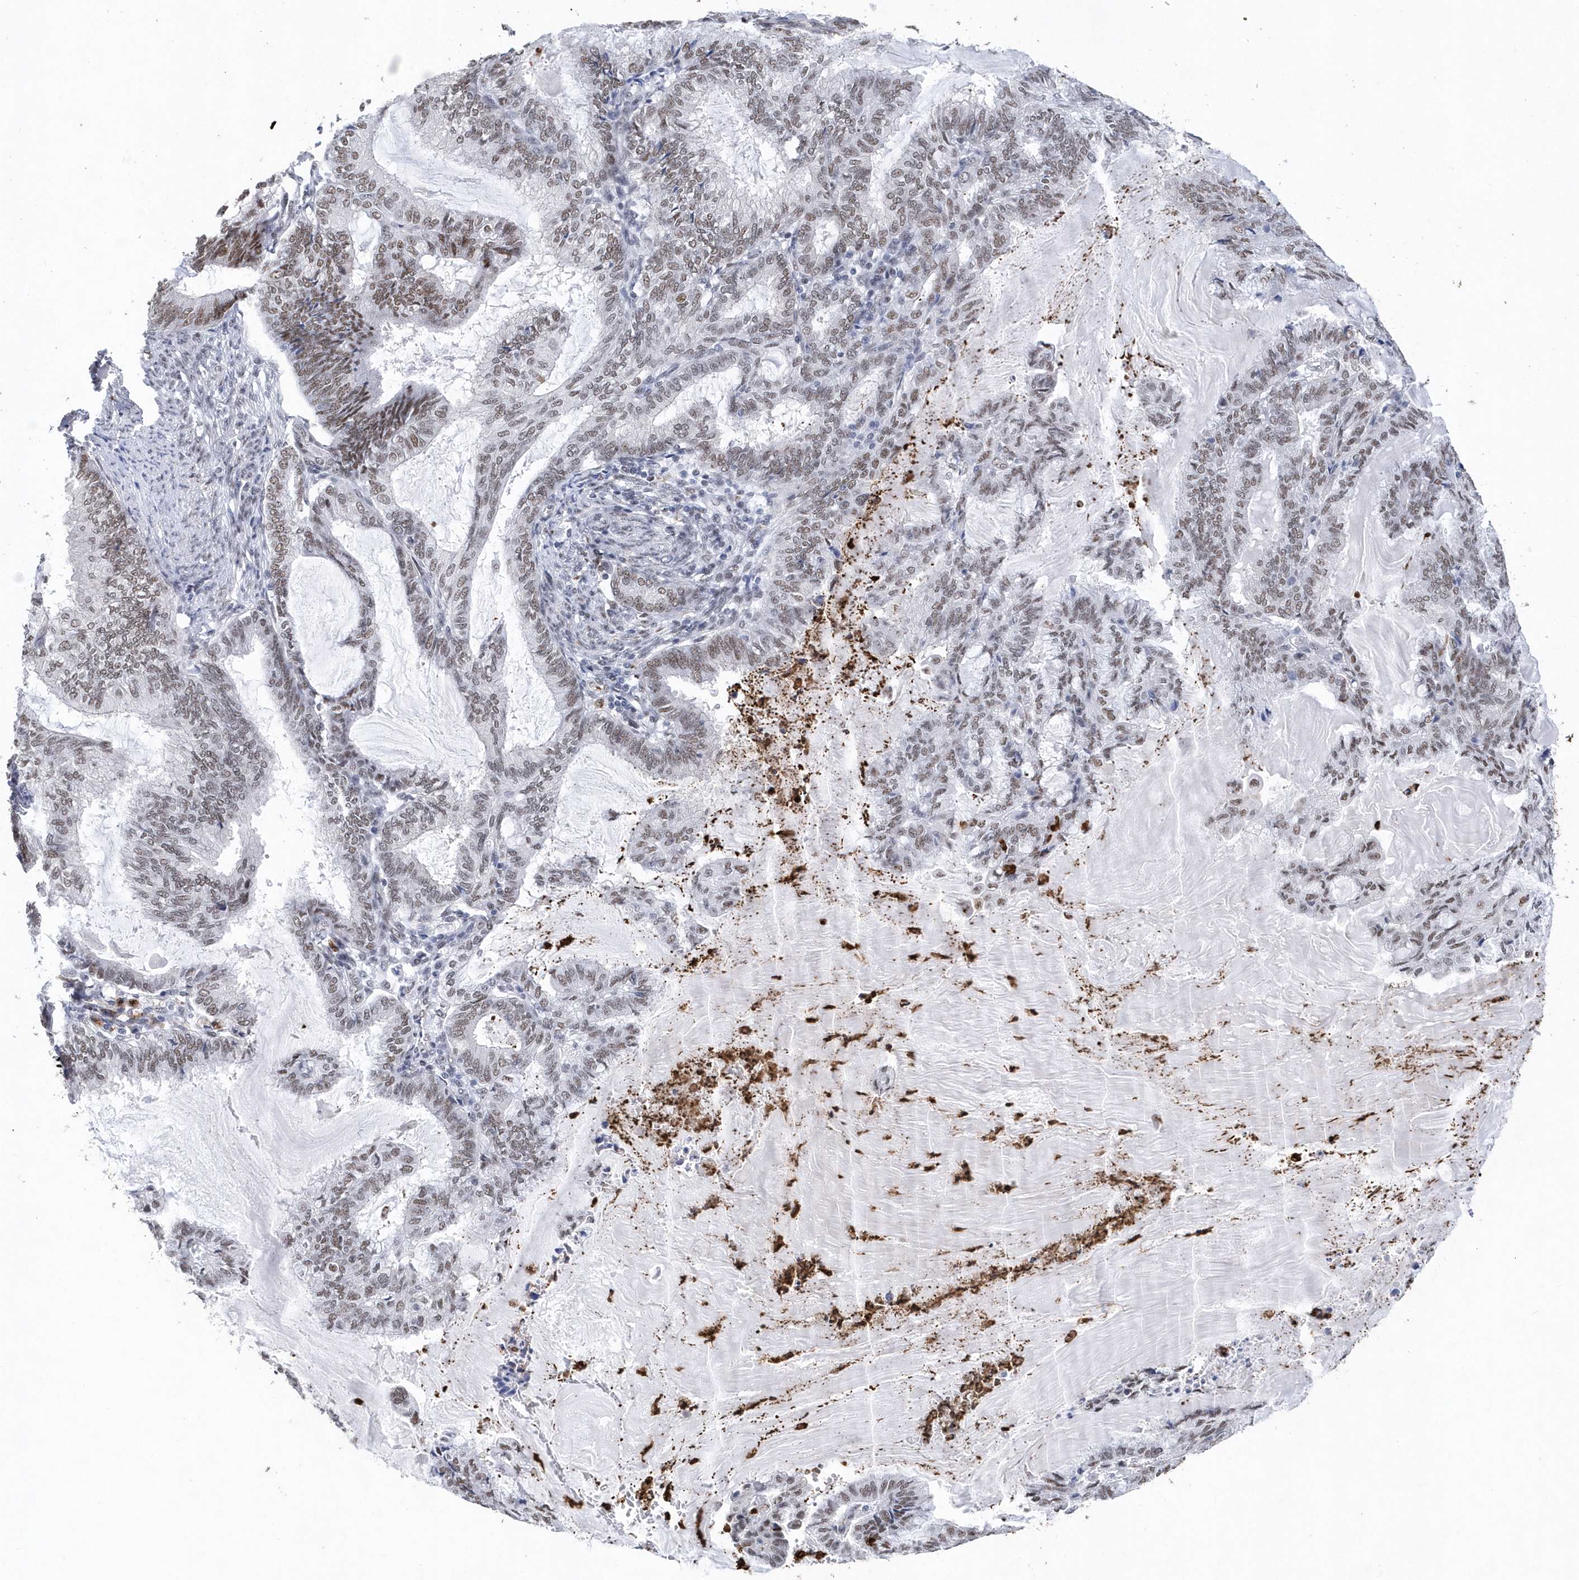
{"staining": {"intensity": "moderate", "quantity": ">75%", "location": "nuclear"}, "tissue": "endometrial cancer", "cell_type": "Tumor cells", "image_type": "cancer", "snomed": [{"axis": "morphology", "description": "Adenocarcinoma, NOS"}, {"axis": "topography", "description": "Endometrium"}], "caption": "Protein staining of endometrial adenocarcinoma tissue displays moderate nuclear staining in about >75% of tumor cells.", "gene": "RPP30", "patient": {"sex": "female", "age": 86}}